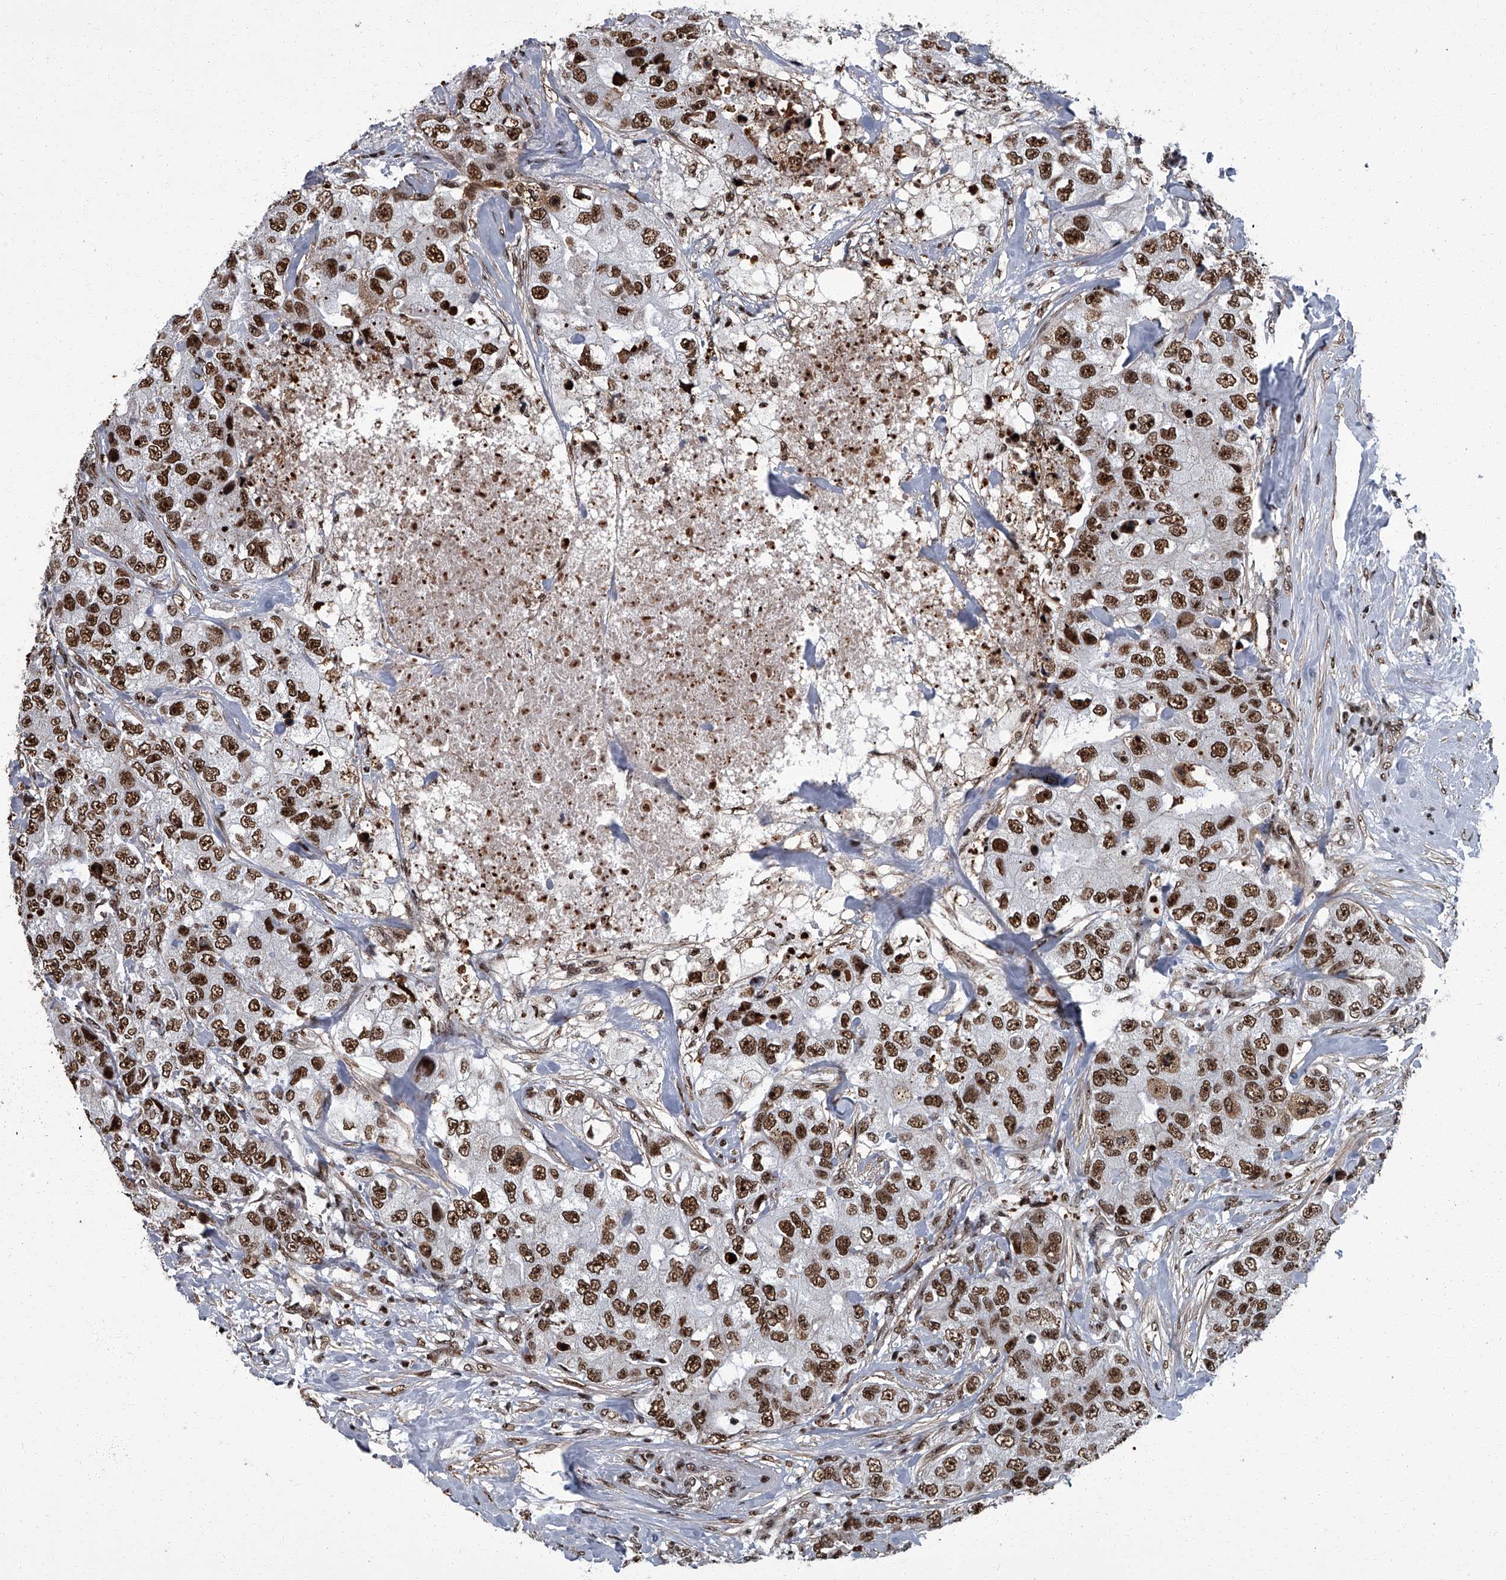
{"staining": {"intensity": "strong", "quantity": ">75%", "location": "nuclear"}, "tissue": "breast cancer", "cell_type": "Tumor cells", "image_type": "cancer", "snomed": [{"axis": "morphology", "description": "Duct carcinoma"}, {"axis": "topography", "description": "Breast"}], "caption": "Immunohistochemistry (IHC) of human breast cancer displays high levels of strong nuclear staining in approximately >75% of tumor cells. (DAB IHC with brightfield microscopy, high magnification).", "gene": "ZNF518B", "patient": {"sex": "female", "age": 62}}